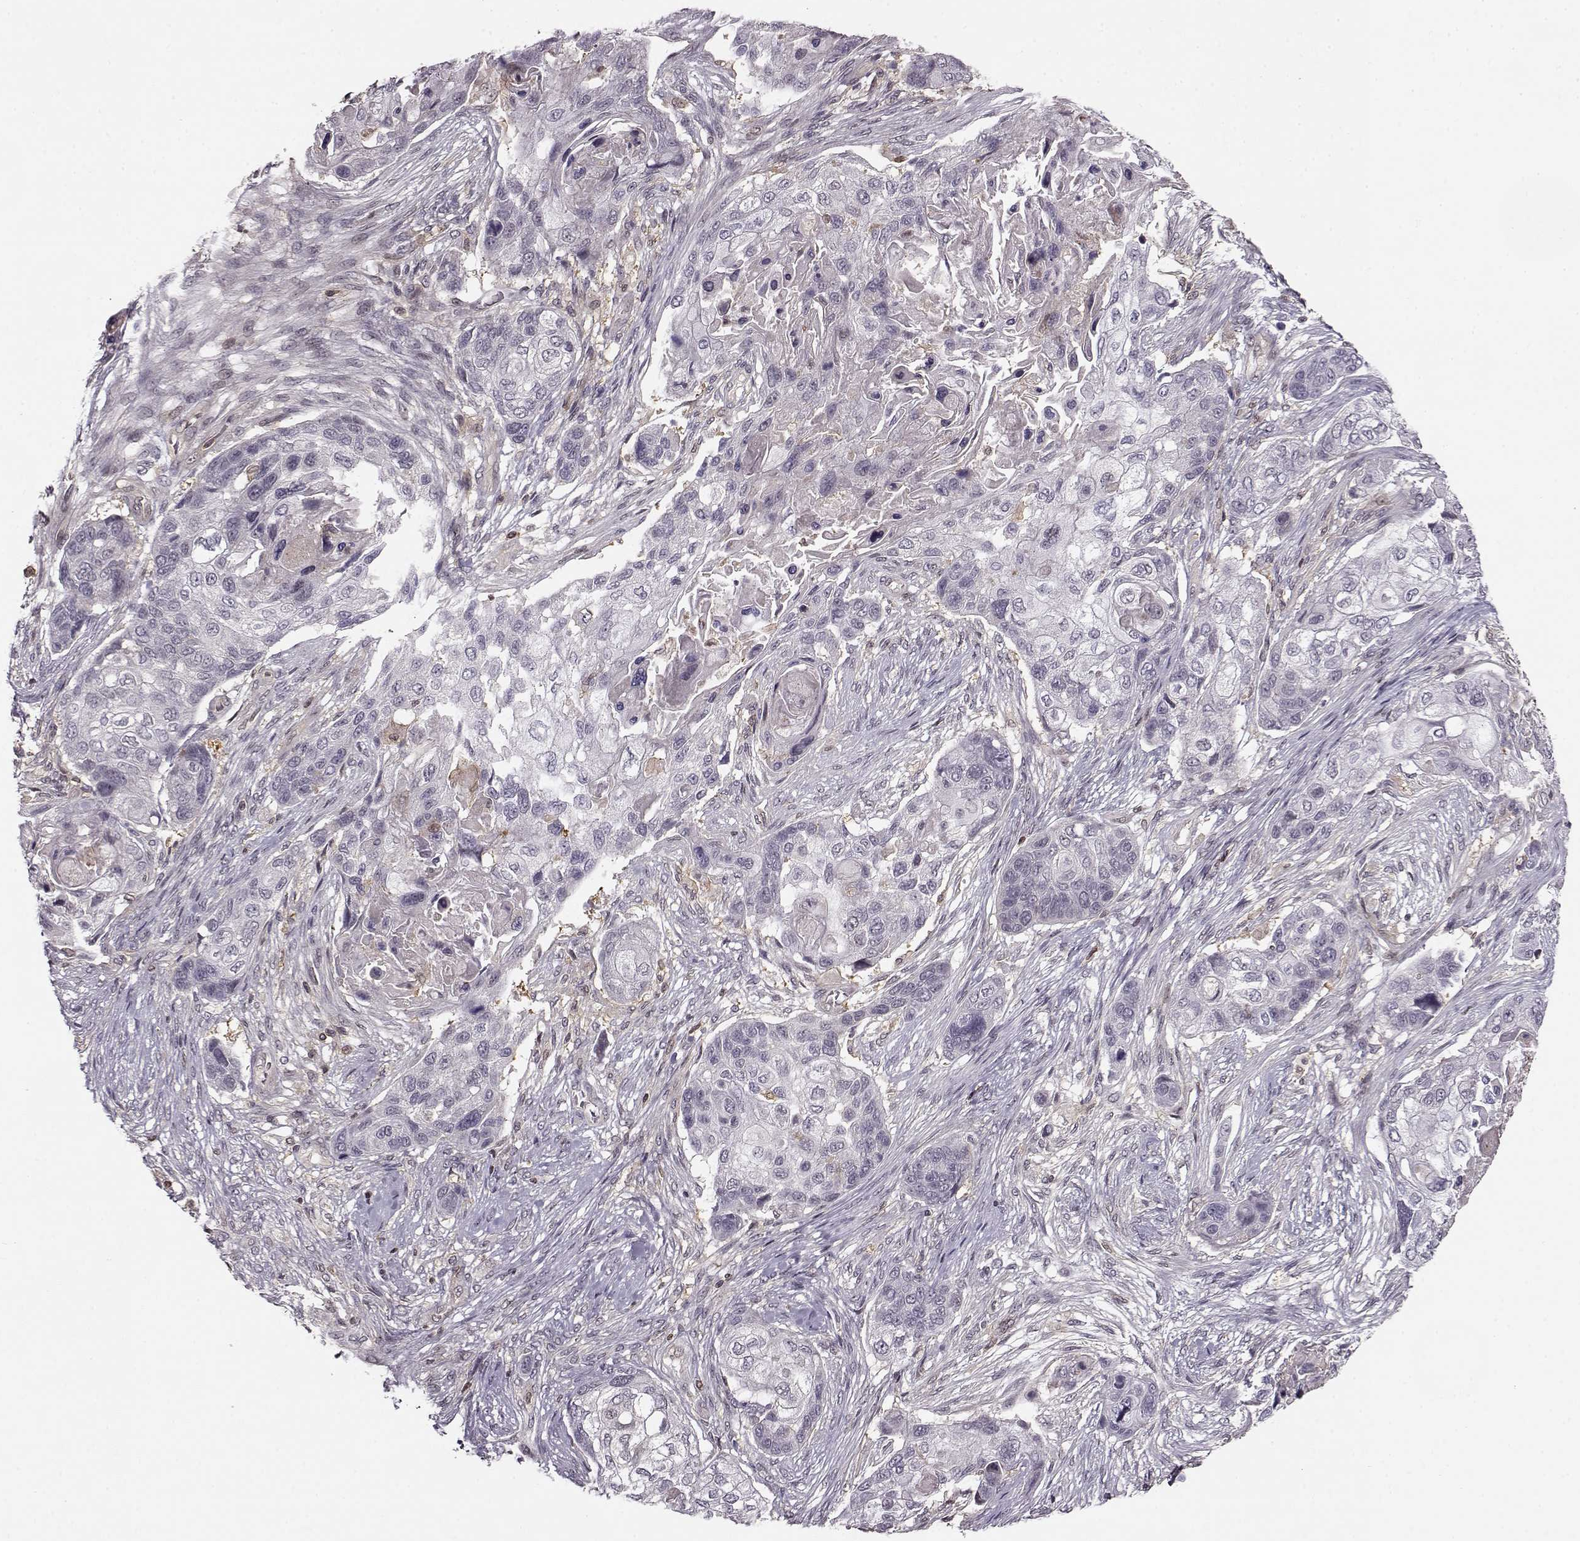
{"staining": {"intensity": "negative", "quantity": "none", "location": "none"}, "tissue": "lung cancer", "cell_type": "Tumor cells", "image_type": "cancer", "snomed": [{"axis": "morphology", "description": "Squamous cell carcinoma, NOS"}, {"axis": "topography", "description": "Lung"}], "caption": "DAB (3,3'-diaminobenzidine) immunohistochemical staining of squamous cell carcinoma (lung) reveals no significant positivity in tumor cells.", "gene": "MFSD1", "patient": {"sex": "male", "age": 69}}